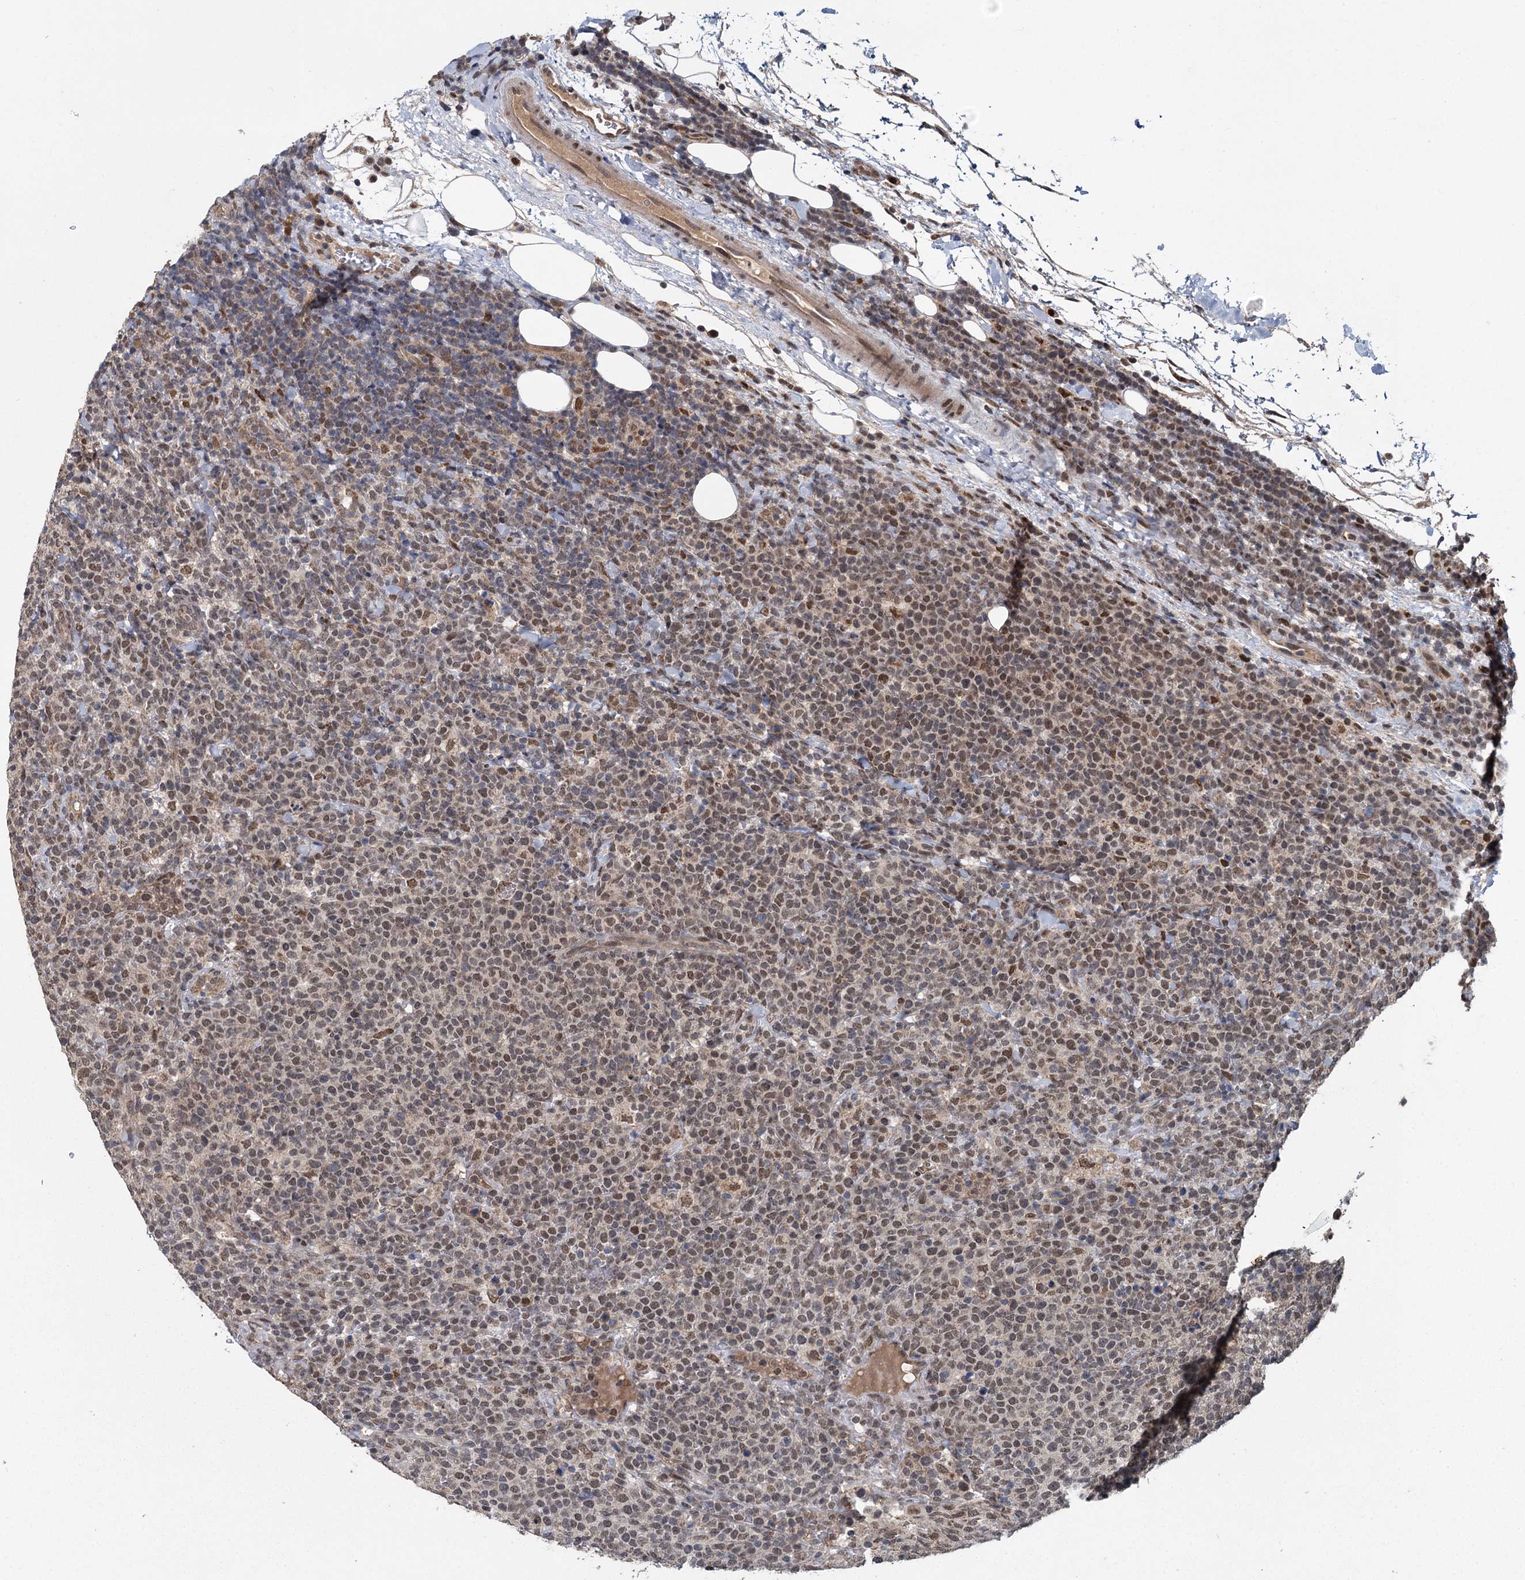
{"staining": {"intensity": "moderate", "quantity": "25%-75%", "location": "nuclear"}, "tissue": "lymphoma", "cell_type": "Tumor cells", "image_type": "cancer", "snomed": [{"axis": "morphology", "description": "Malignant lymphoma, non-Hodgkin's type, High grade"}, {"axis": "topography", "description": "Lymph node"}], "caption": "IHC (DAB (3,3'-diaminobenzidine)) staining of high-grade malignant lymphoma, non-Hodgkin's type shows moderate nuclear protein positivity in approximately 25%-75% of tumor cells.", "gene": "MYG1", "patient": {"sex": "male", "age": 61}}